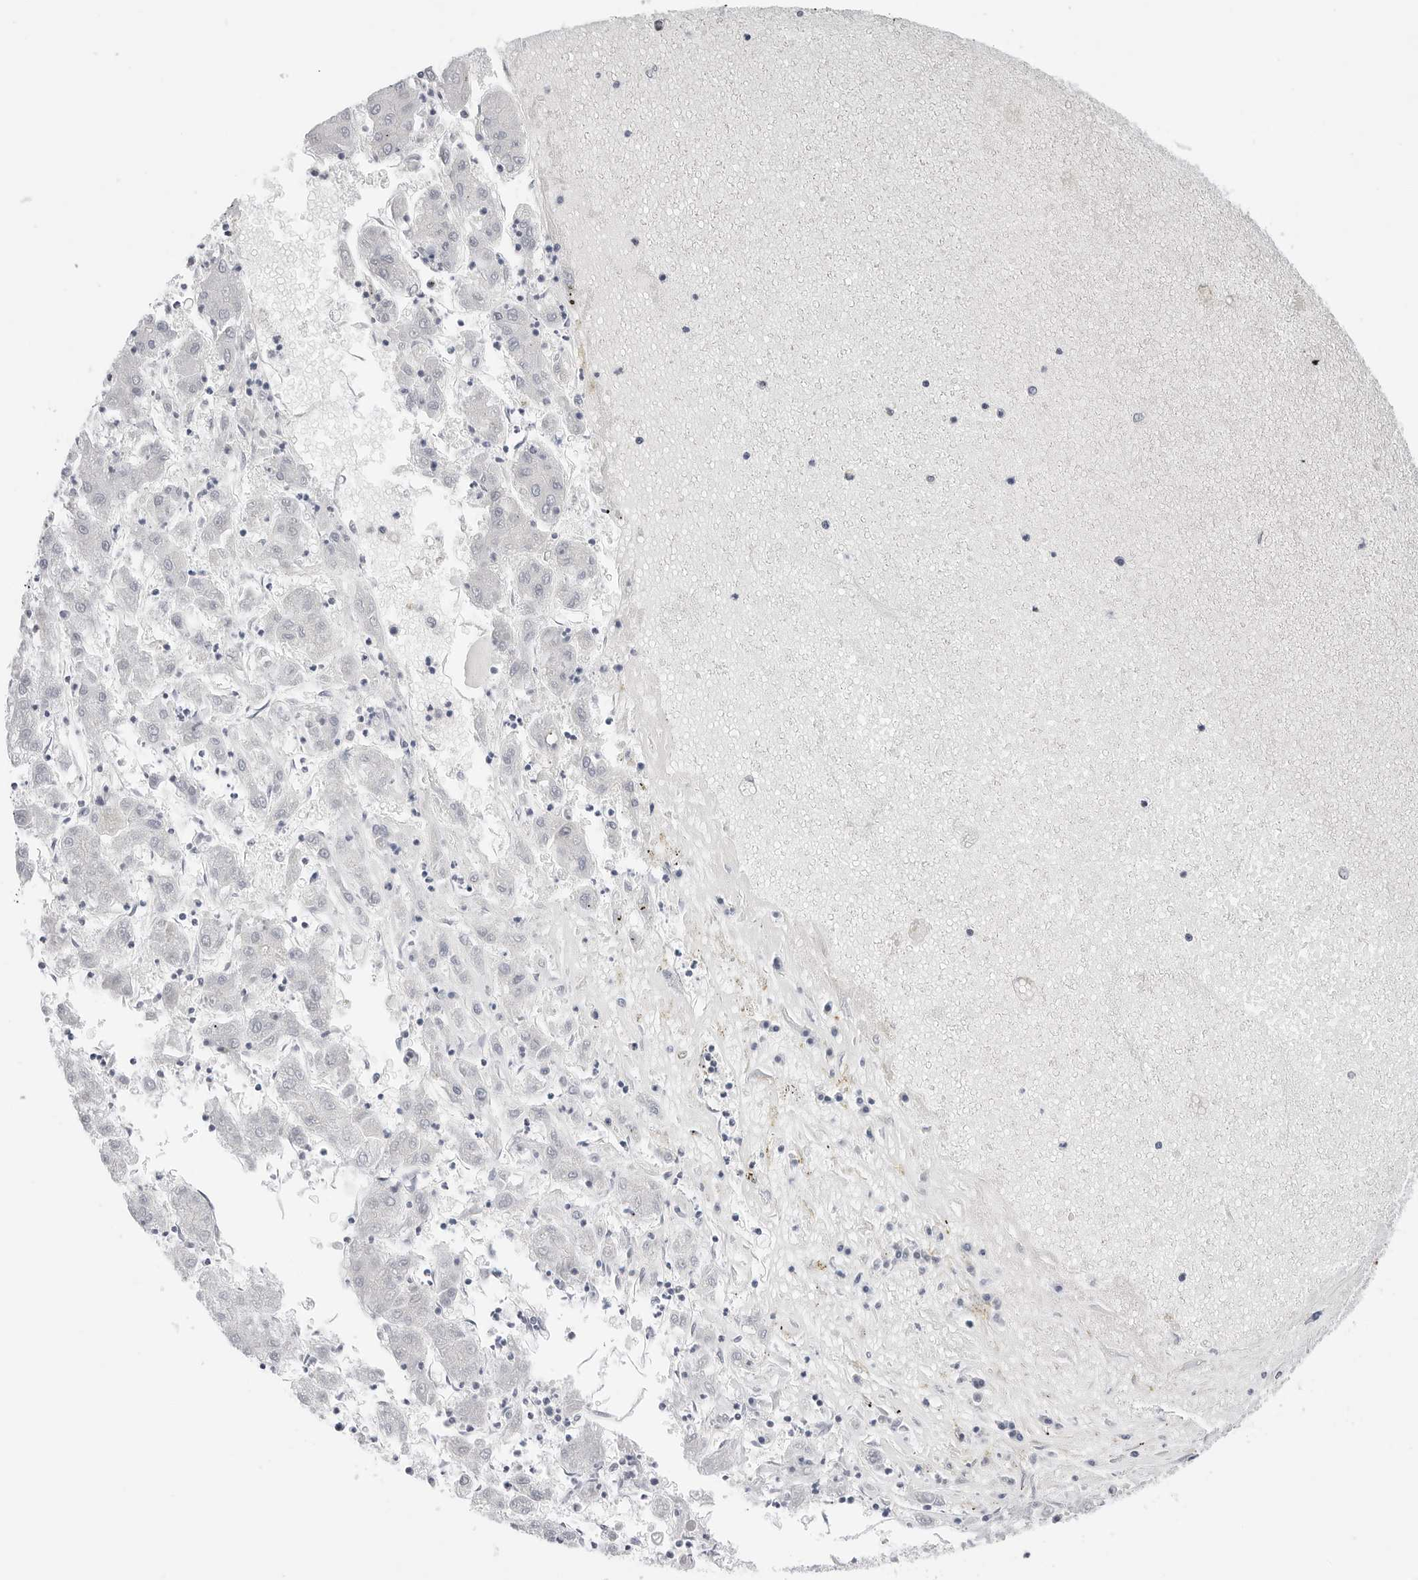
{"staining": {"intensity": "negative", "quantity": "none", "location": "none"}, "tissue": "liver cancer", "cell_type": "Tumor cells", "image_type": "cancer", "snomed": [{"axis": "morphology", "description": "Carcinoma, Hepatocellular, NOS"}, {"axis": "topography", "description": "Liver"}], "caption": "The immunohistochemistry photomicrograph has no significant positivity in tumor cells of liver cancer tissue.", "gene": "C1orf162", "patient": {"sex": "male", "age": 72}}